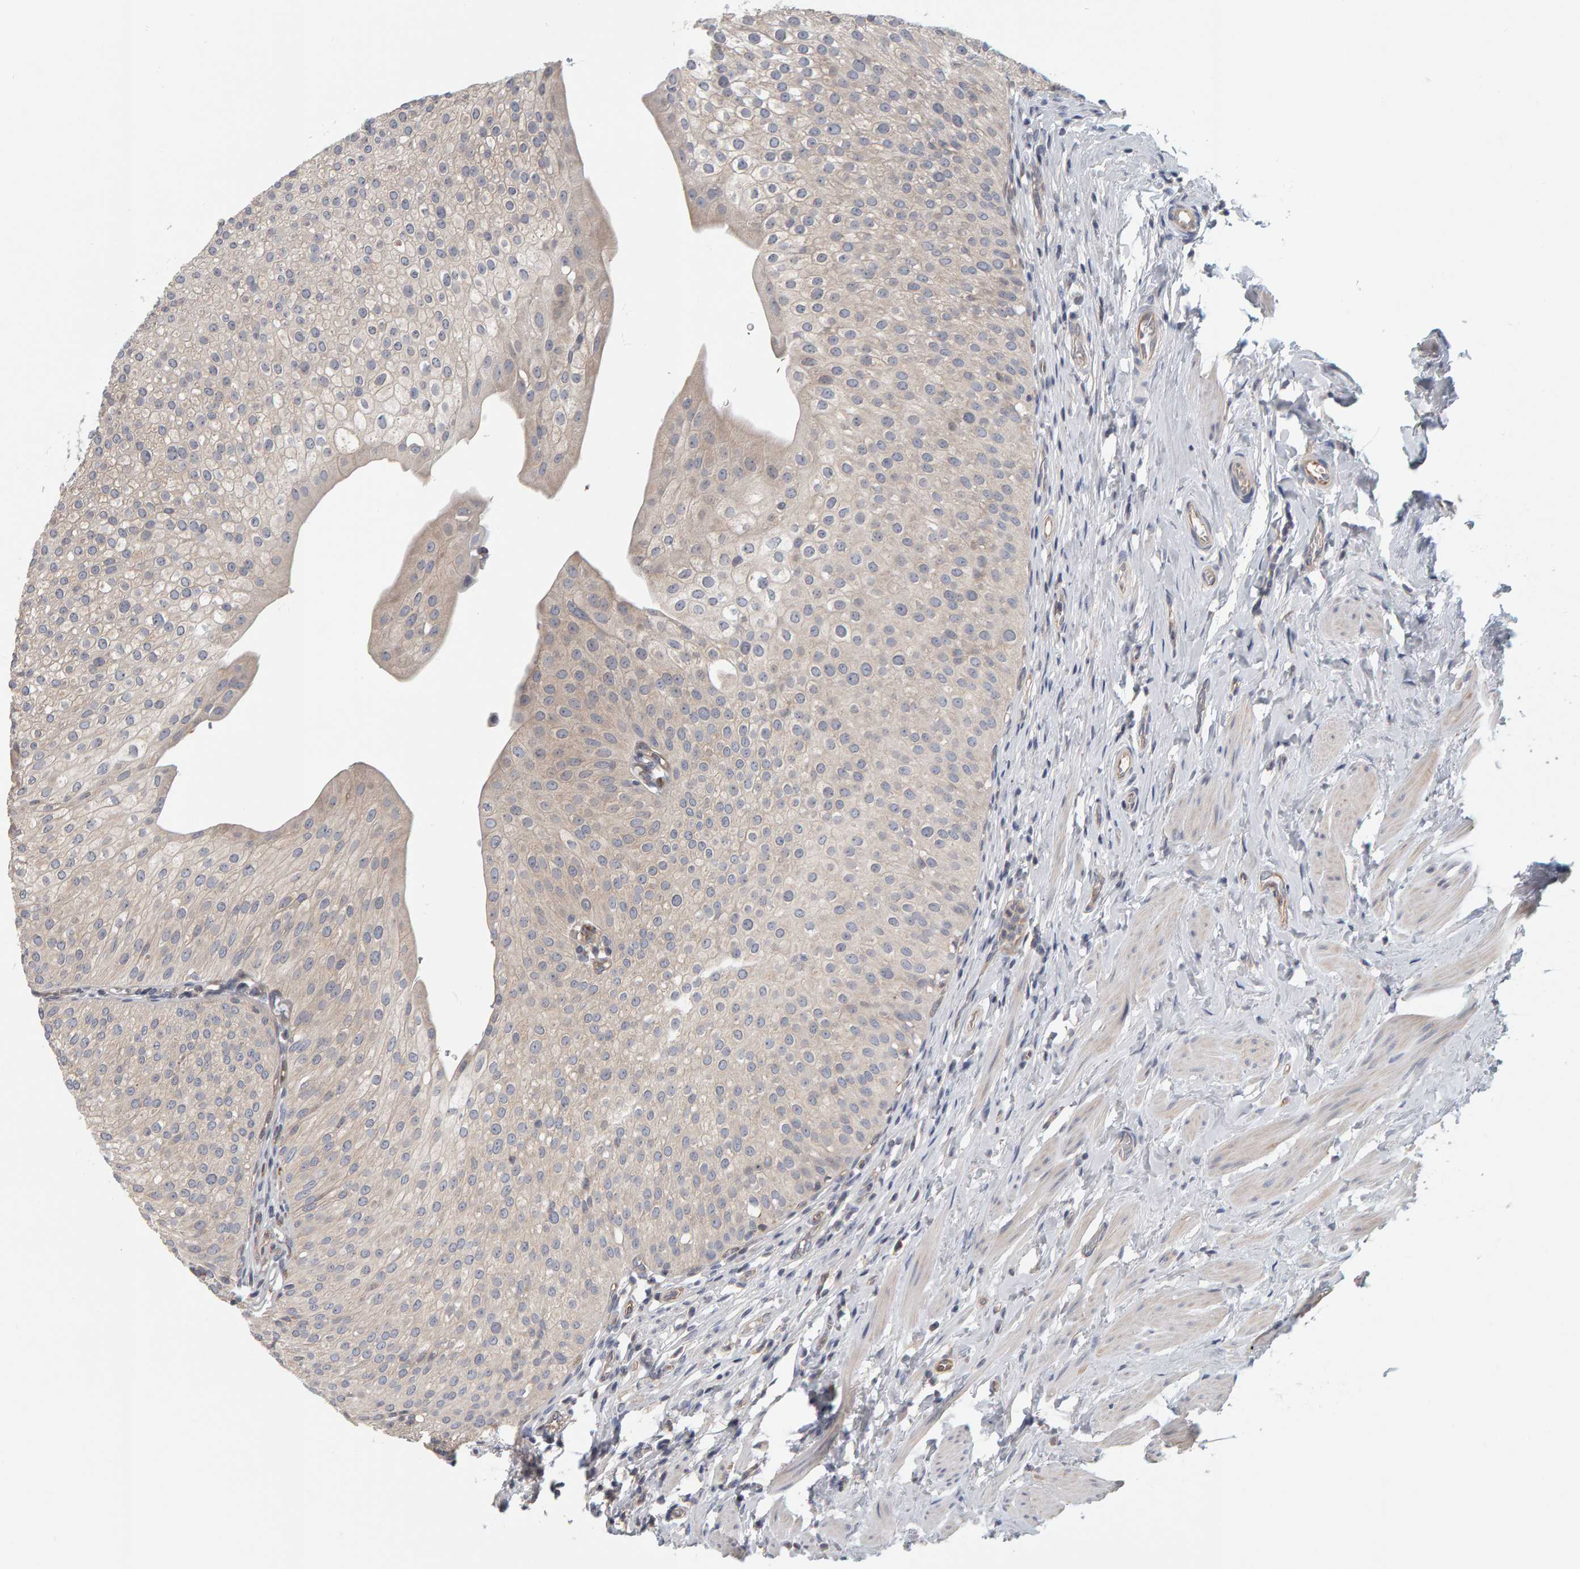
{"staining": {"intensity": "negative", "quantity": "none", "location": "none"}, "tissue": "urothelial cancer", "cell_type": "Tumor cells", "image_type": "cancer", "snomed": [{"axis": "morphology", "description": "Normal tissue, NOS"}, {"axis": "morphology", "description": "Urothelial carcinoma, Low grade"}, {"axis": "topography", "description": "Smooth muscle"}, {"axis": "topography", "description": "Urinary bladder"}], "caption": "Tumor cells are negative for brown protein staining in urothelial carcinoma (low-grade). Brightfield microscopy of immunohistochemistry stained with DAB (3,3'-diaminobenzidine) (brown) and hematoxylin (blue), captured at high magnification.", "gene": "C9orf72", "patient": {"sex": "male", "age": 60}}